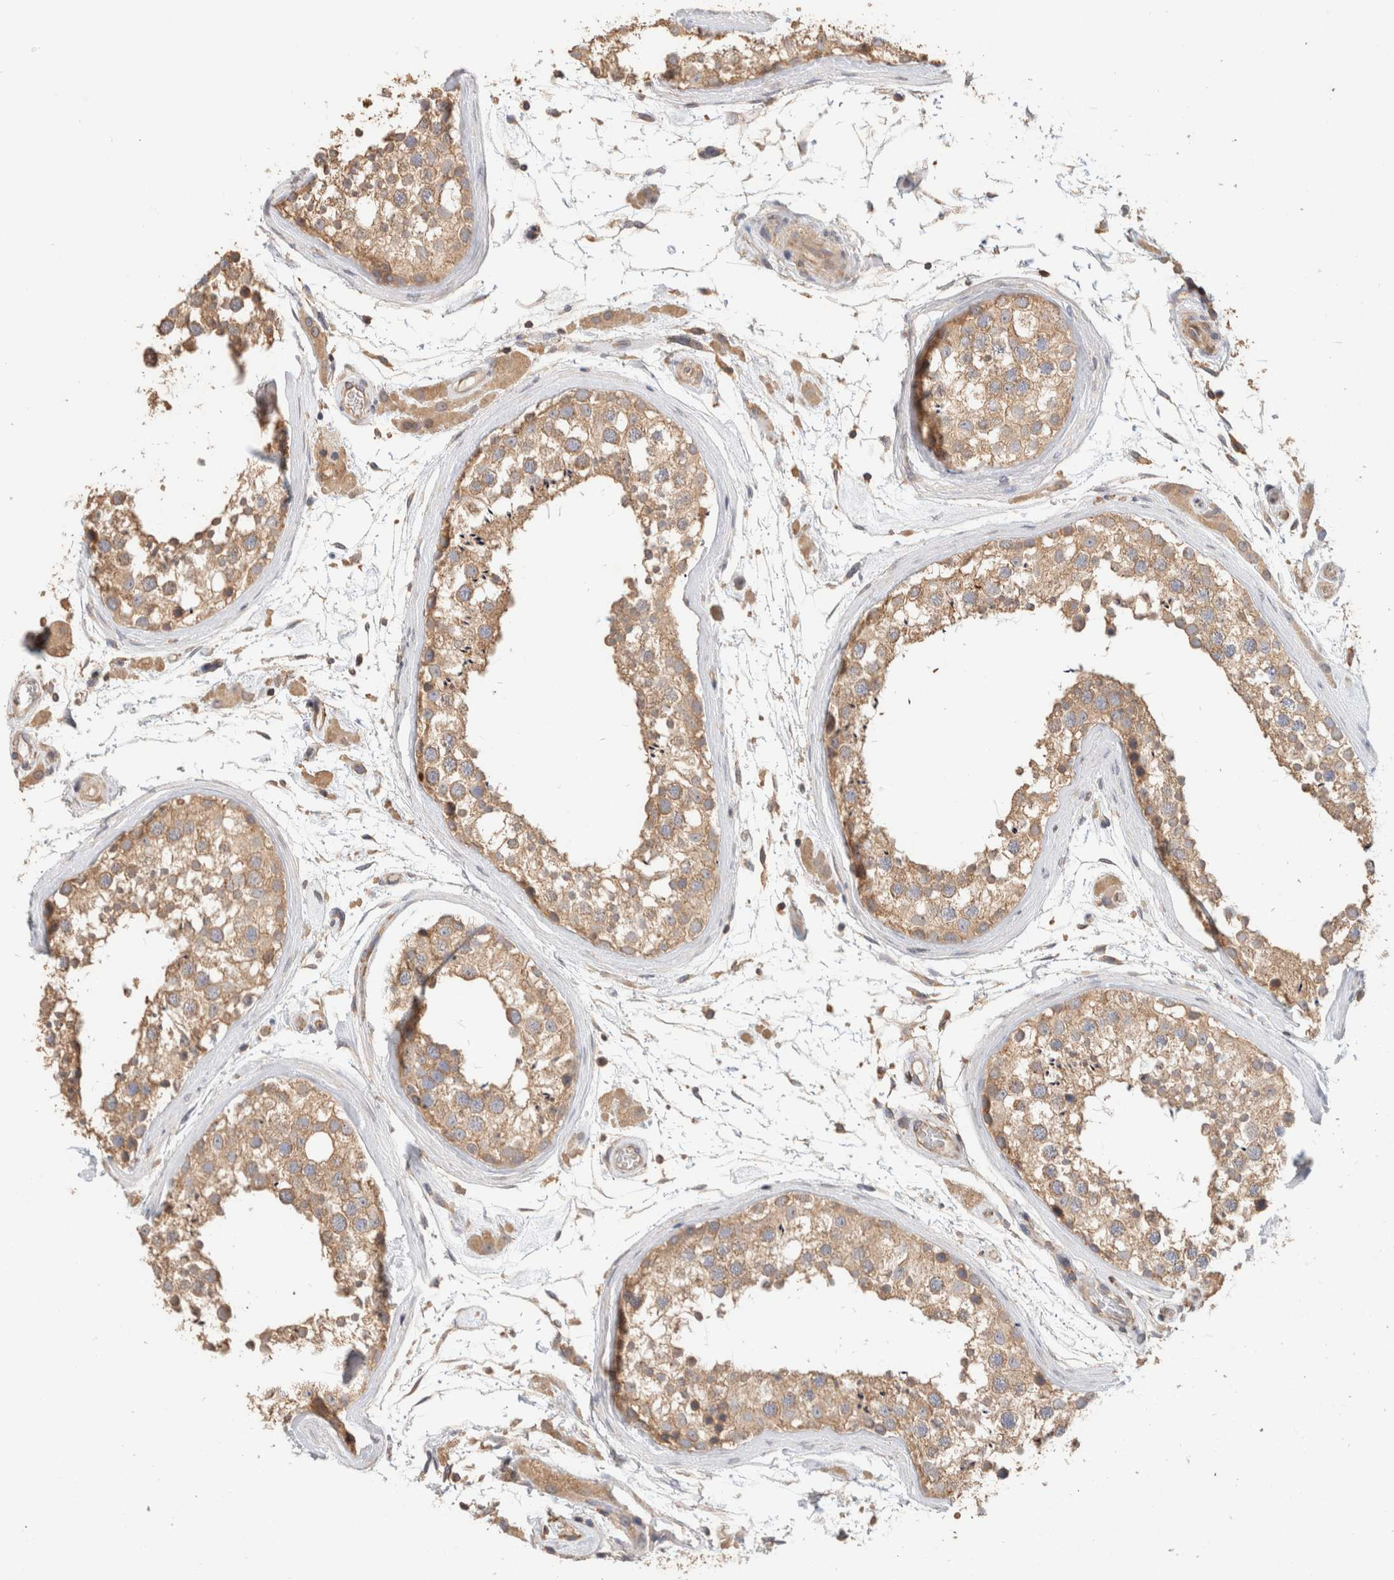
{"staining": {"intensity": "moderate", "quantity": ">75%", "location": "cytoplasmic/membranous"}, "tissue": "testis", "cell_type": "Cells in seminiferous ducts", "image_type": "normal", "snomed": [{"axis": "morphology", "description": "Normal tissue, NOS"}, {"axis": "topography", "description": "Testis"}], "caption": "A histopathology image showing moderate cytoplasmic/membranous expression in about >75% of cells in seminiferous ducts in benign testis, as visualized by brown immunohistochemical staining.", "gene": "CFAP418", "patient": {"sex": "male", "age": 46}}